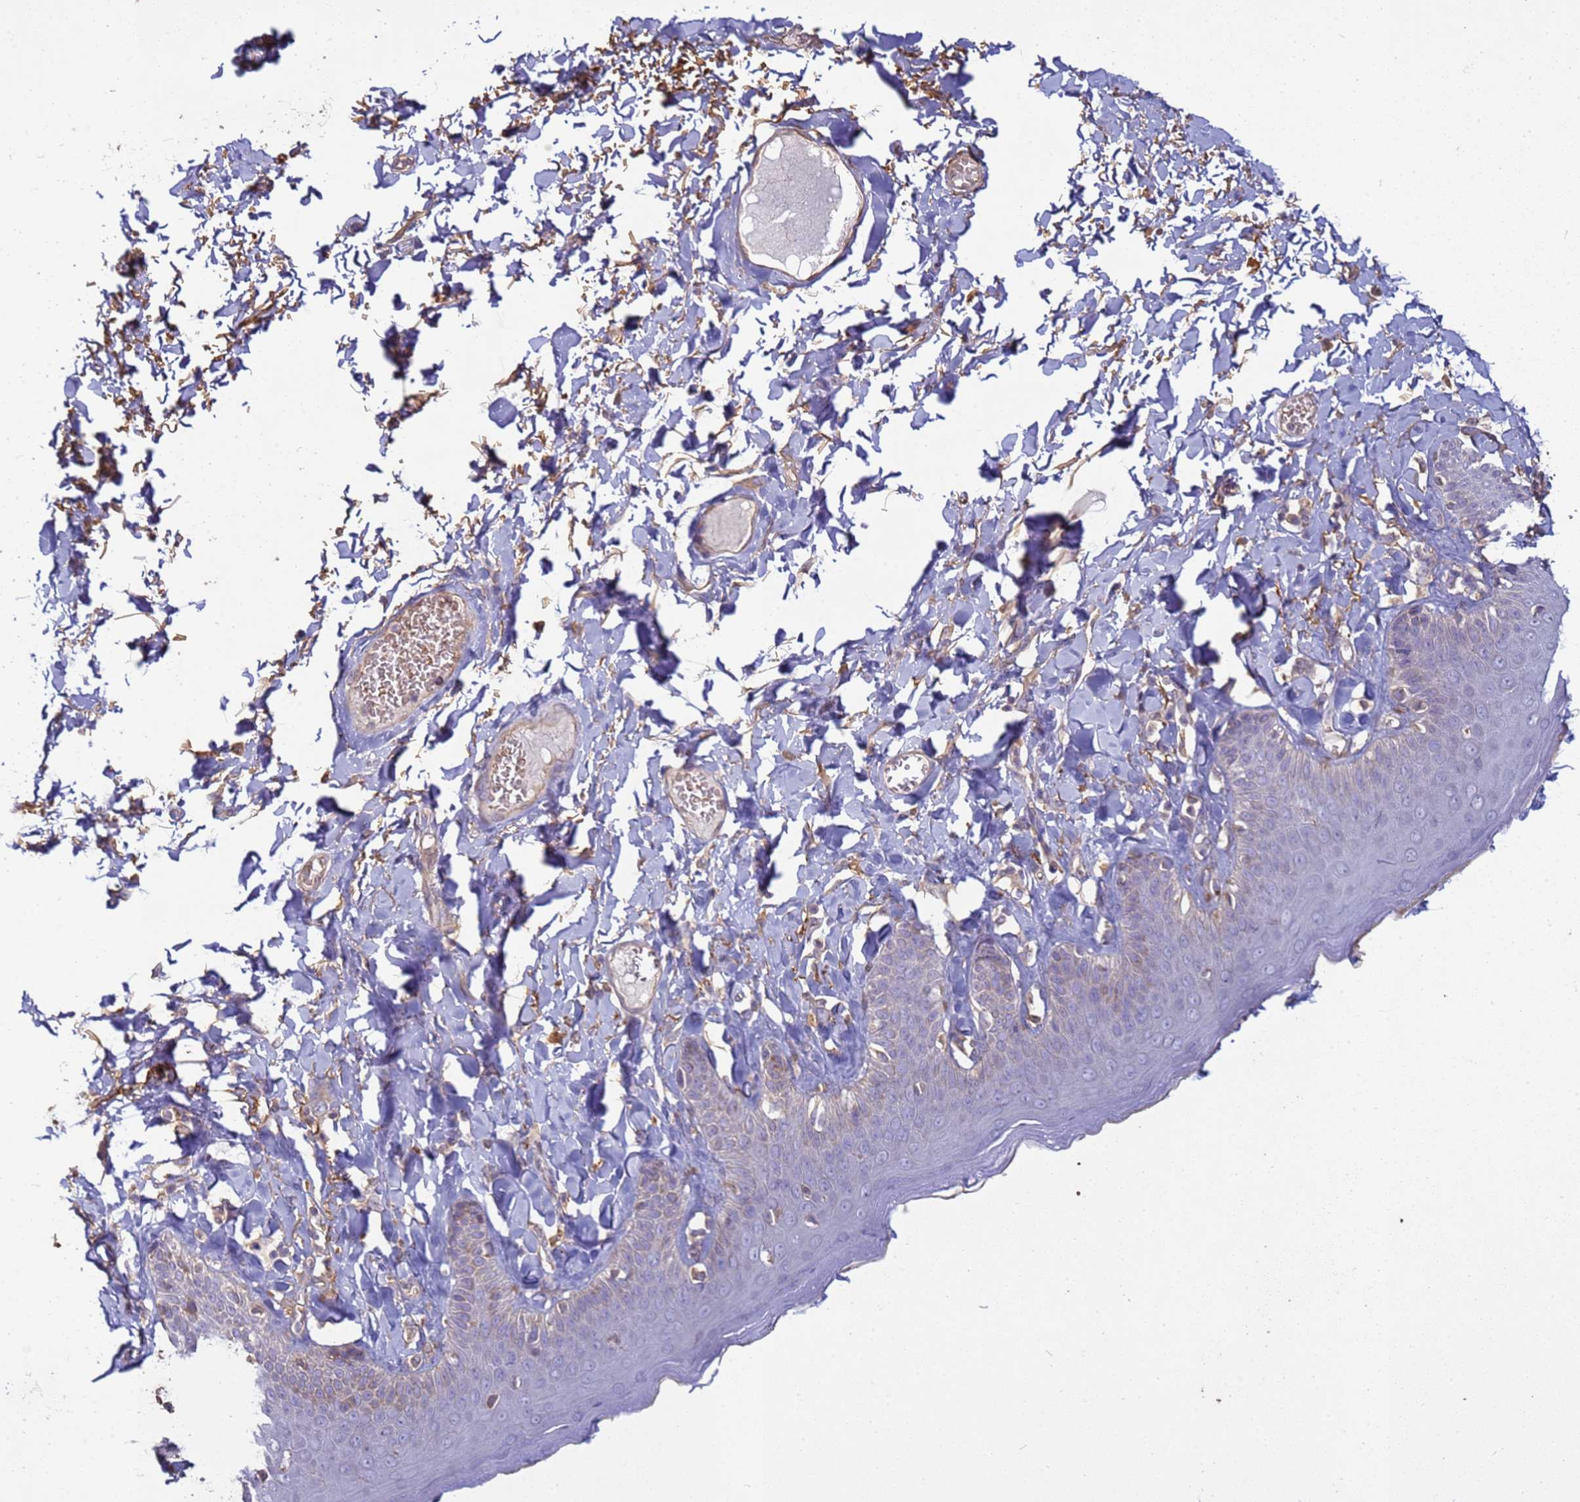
{"staining": {"intensity": "moderate", "quantity": "<25%", "location": "cytoplasmic/membranous"}, "tissue": "skin", "cell_type": "Epidermal cells", "image_type": "normal", "snomed": [{"axis": "morphology", "description": "Normal tissue, NOS"}, {"axis": "topography", "description": "Anal"}], "caption": "An IHC photomicrograph of normal tissue is shown. Protein staining in brown labels moderate cytoplasmic/membranous positivity in skin within epidermal cells.", "gene": "SGIP1", "patient": {"sex": "male", "age": 69}}